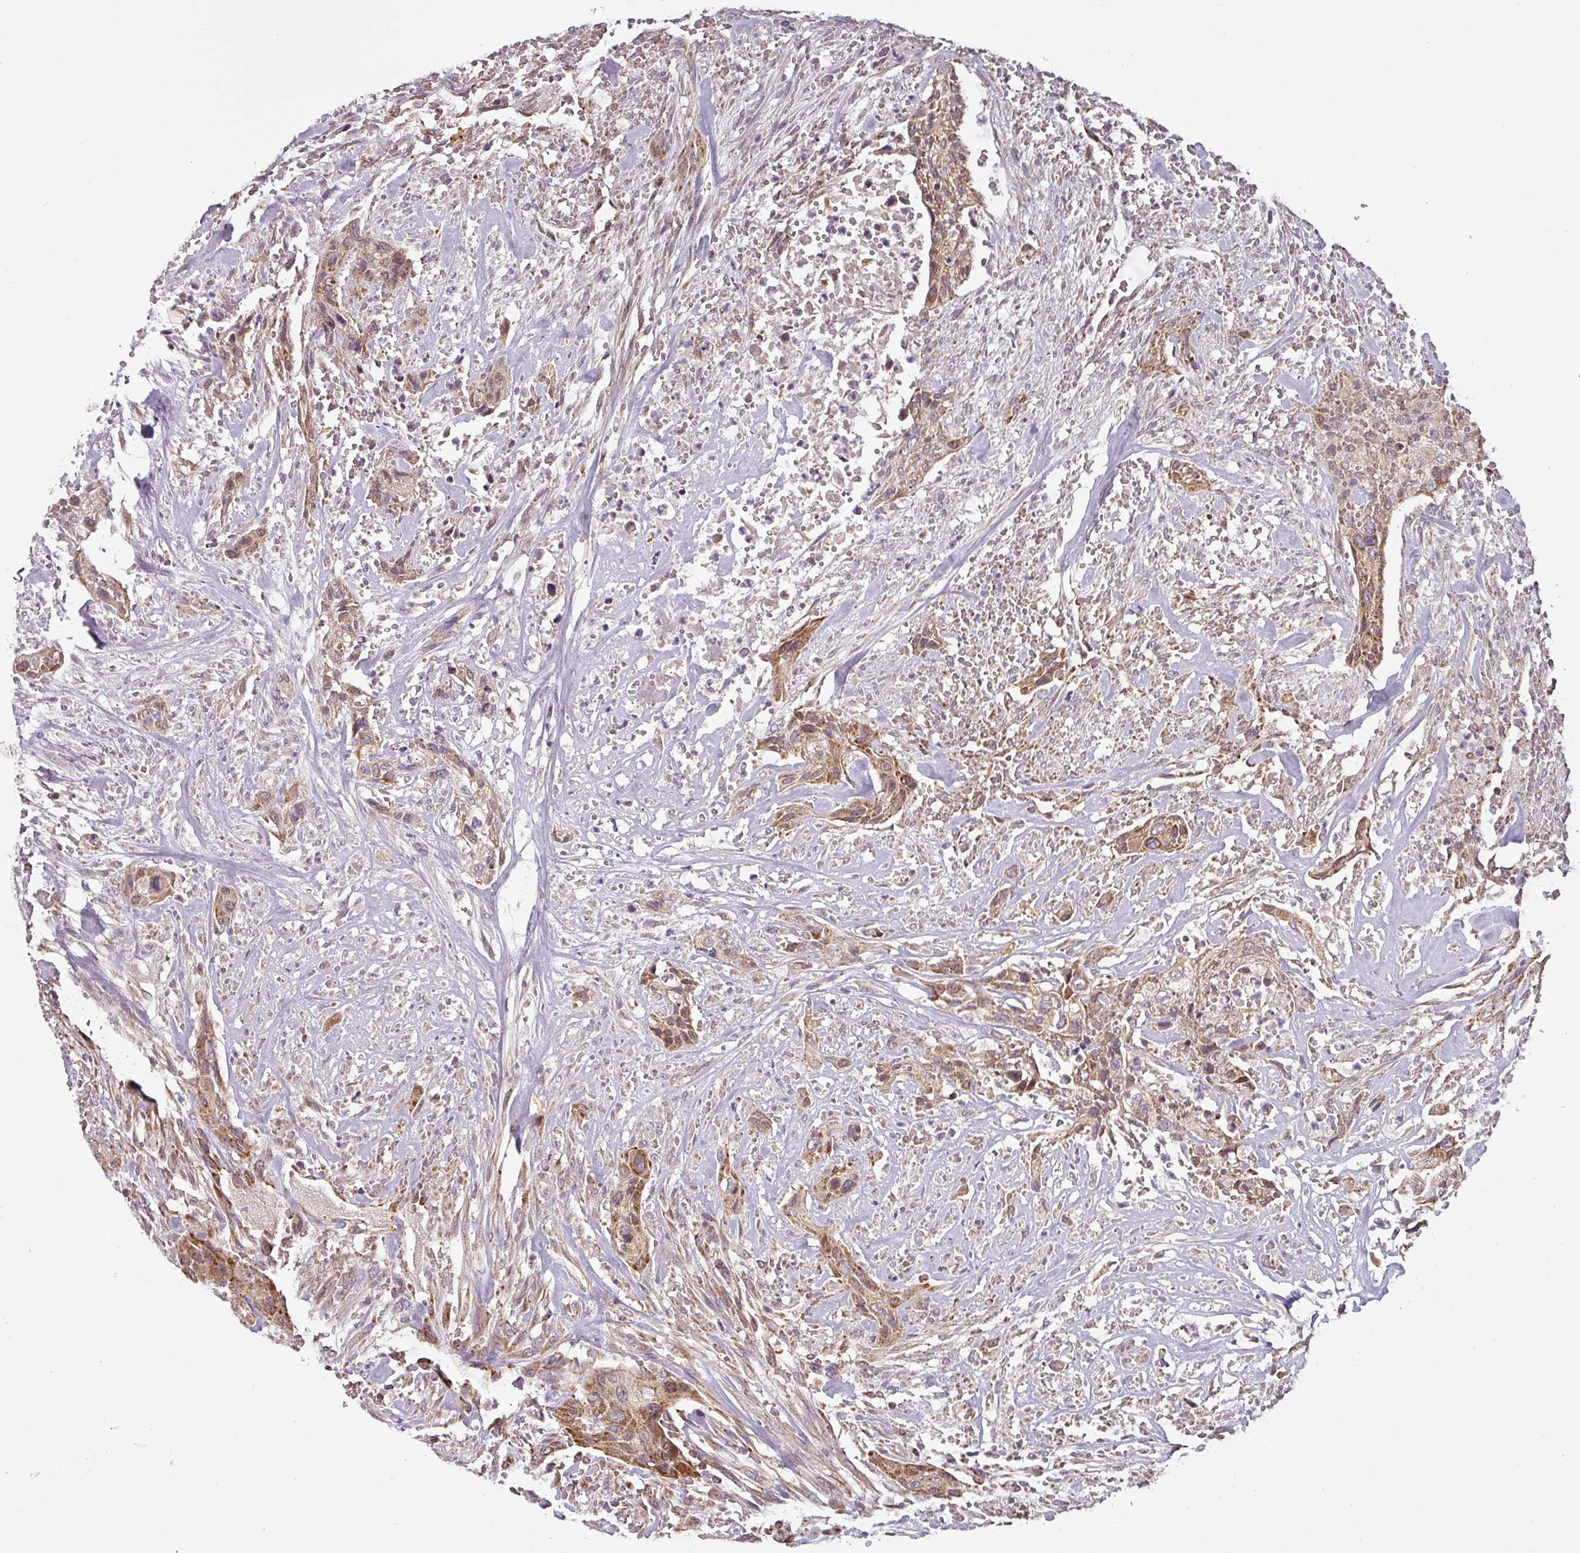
{"staining": {"intensity": "moderate", "quantity": ">75%", "location": "cytoplasmic/membranous"}, "tissue": "urothelial cancer", "cell_type": "Tumor cells", "image_type": "cancer", "snomed": [{"axis": "morphology", "description": "Urothelial carcinoma, High grade"}, {"axis": "topography", "description": "Urinary bladder"}], "caption": "Moderate cytoplasmic/membranous positivity for a protein is present in about >75% of tumor cells of high-grade urothelial carcinoma using immunohistochemistry.", "gene": "MRPS16", "patient": {"sex": "male", "age": 35}}